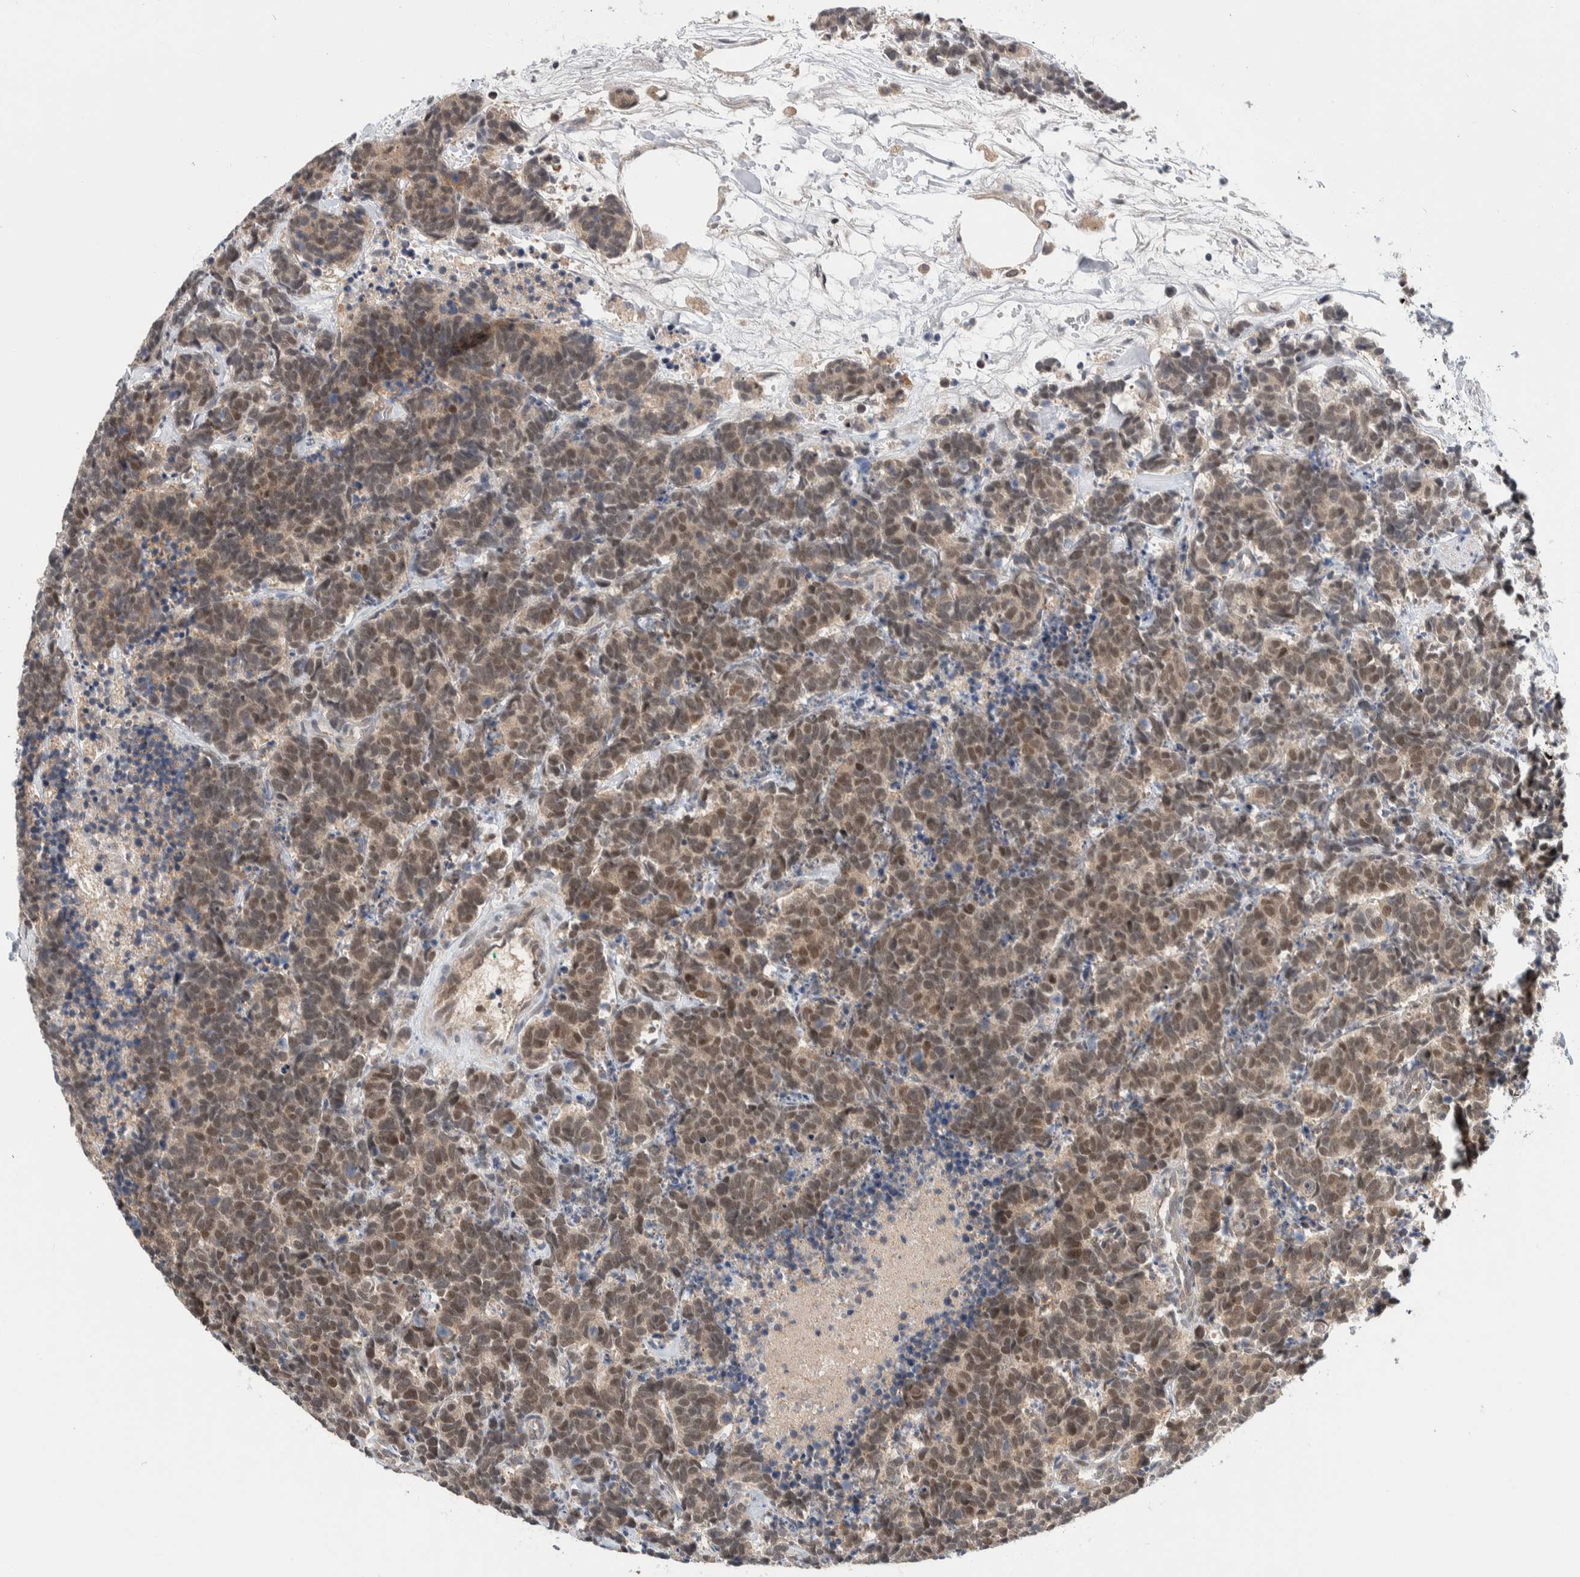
{"staining": {"intensity": "weak", "quantity": ">75%", "location": "cytoplasmic/membranous"}, "tissue": "carcinoid", "cell_type": "Tumor cells", "image_type": "cancer", "snomed": [{"axis": "morphology", "description": "Carcinoma, NOS"}, {"axis": "morphology", "description": "Carcinoid, malignant, NOS"}, {"axis": "topography", "description": "Urinary bladder"}], "caption": "A high-resolution photomicrograph shows IHC staining of carcinoid (malignant), which displays weak cytoplasmic/membranous staining in approximately >75% of tumor cells.", "gene": "SHPK", "patient": {"sex": "male", "age": 57}}